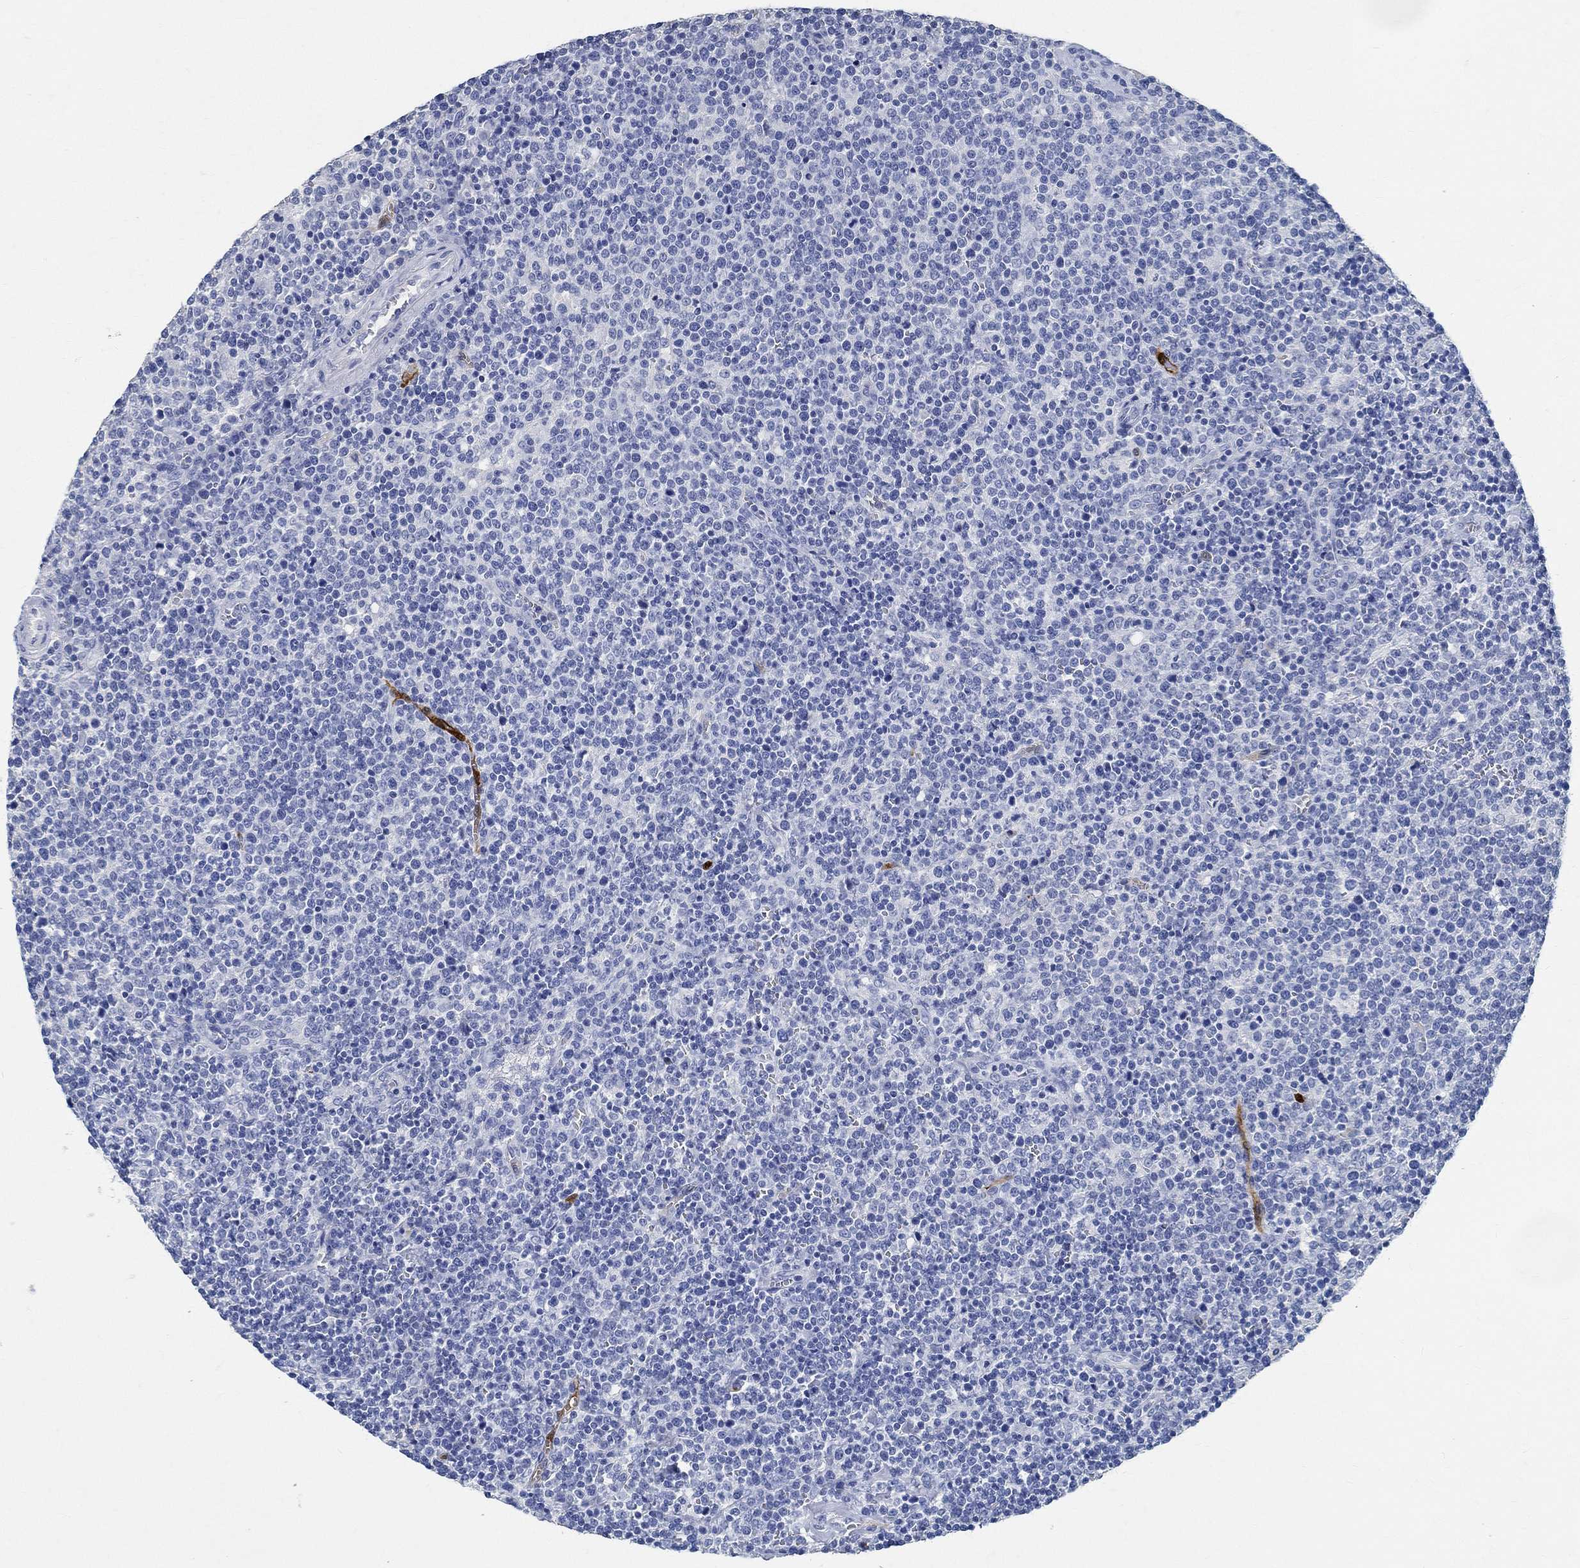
{"staining": {"intensity": "negative", "quantity": "none", "location": "none"}, "tissue": "lymphoma", "cell_type": "Tumor cells", "image_type": "cancer", "snomed": [{"axis": "morphology", "description": "Malignant lymphoma, non-Hodgkin's type, High grade"}, {"axis": "topography", "description": "Lymph node"}], "caption": "The micrograph reveals no staining of tumor cells in malignant lymphoma, non-Hodgkin's type (high-grade).", "gene": "PRX", "patient": {"sex": "male", "age": 61}}